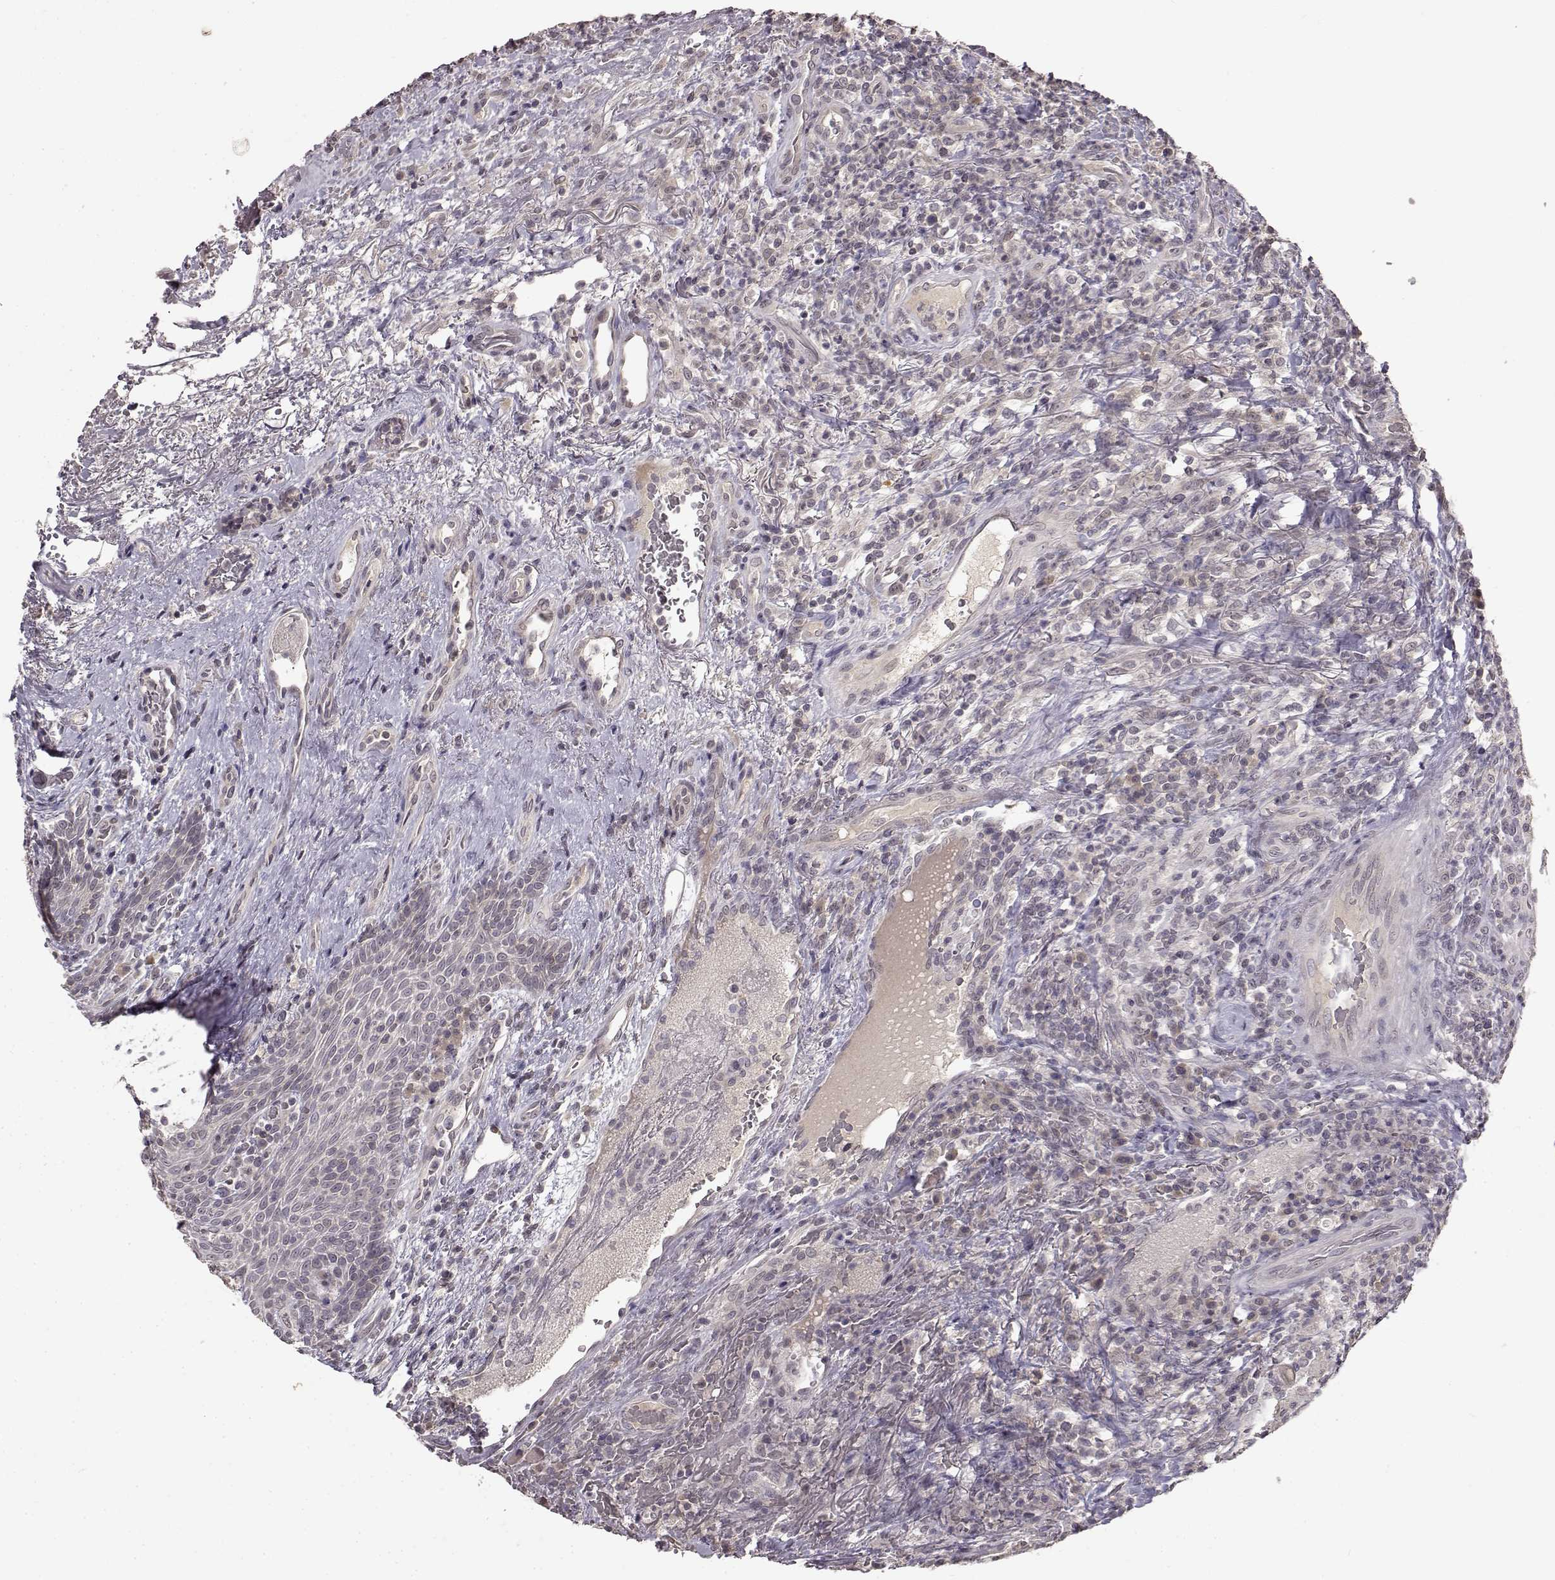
{"staining": {"intensity": "negative", "quantity": "none", "location": "none"}, "tissue": "head and neck cancer", "cell_type": "Tumor cells", "image_type": "cancer", "snomed": [{"axis": "morphology", "description": "Squamous cell carcinoma, NOS"}, {"axis": "topography", "description": "Head-Neck"}], "caption": "Immunohistochemical staining of human squamous cell carcinoma (head and neck) shows no significant expression in tumor cells.", "gene": "NTRK2", "patient": {"sex": "male", "age": 69}}